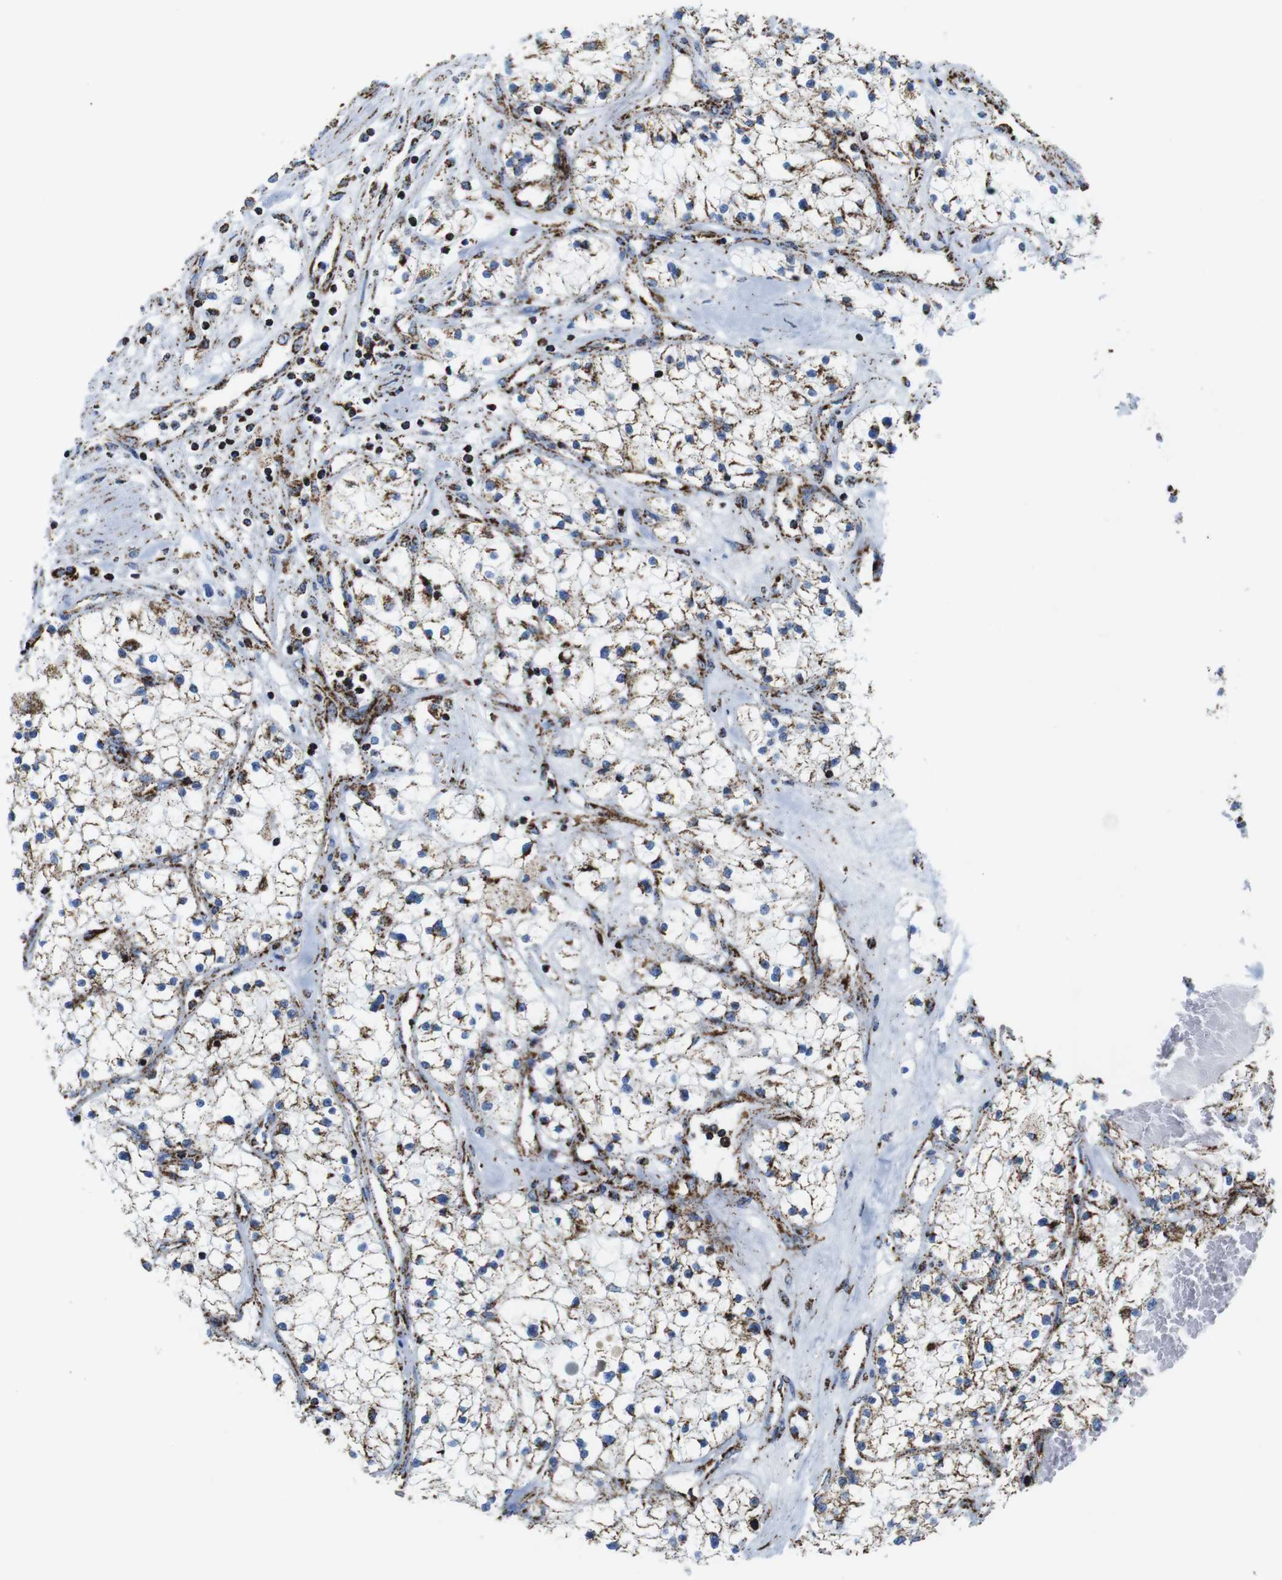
{"staining": {"intensity": "moderate", "quantity": ">75%", "location": "cytoplasmic/membranous"}, "tissue": "renal cancer", "cell_type": "Tumor cells", "image_type": "cancer", "snomed": [{"axis": "morphology", "description": "Adenocarcinoma, NOS"}, {"axis": "topography", "description": "Kidney"}], "caption": "Tumor cells show medium levels of moderate cytoplasmic/membranous expression in about >75% of cells in human adenocarcinoma (renal). (brown staining indicates protein expression, while blue staining denotes nuclei).", "gene": "ATP5PO", "patient": {"sex": "male", "age": 68}}